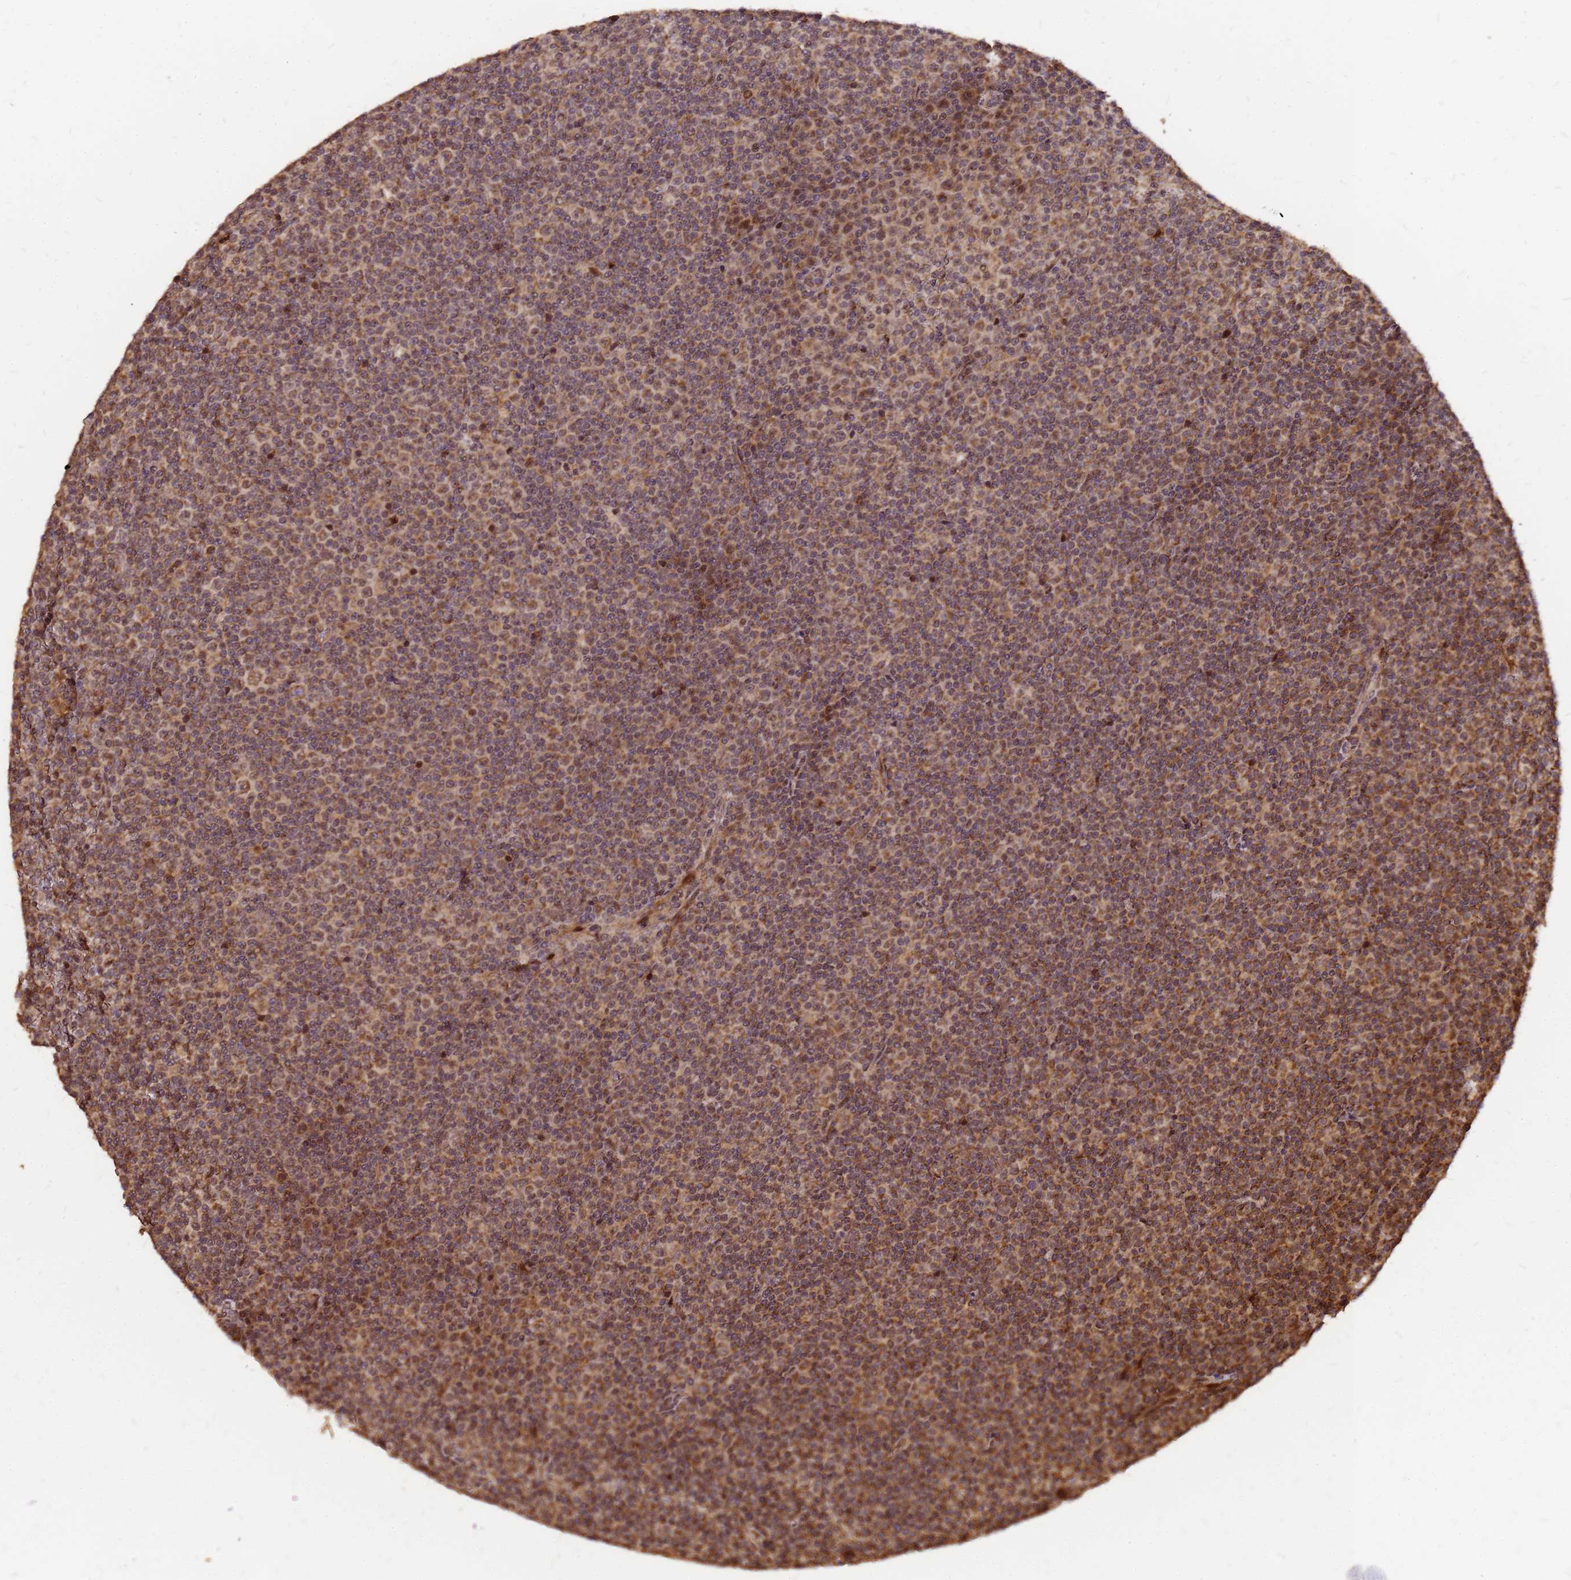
{"staining": {"intensity": "moderate", "quantity": ">75%", "location": "cytoplasmic/membranous"}, "tissue": "lymphoma", "cell_type": "Tumor cells", "image_type": "cancer", "snomed": [{"axis": "morphology", "description": "Malignant lymphoma, non-Hodgkin's type, Low grade"}, {"axis": "topography", "description": "Lymph node"}], "caption": "An image of human lymphoma stained for a protein displays moderate cytoplasmic/membranous brown staining in tumor cells.", "gene": "GPATCH8", "patient": {"sex": "female", "age": 67}}